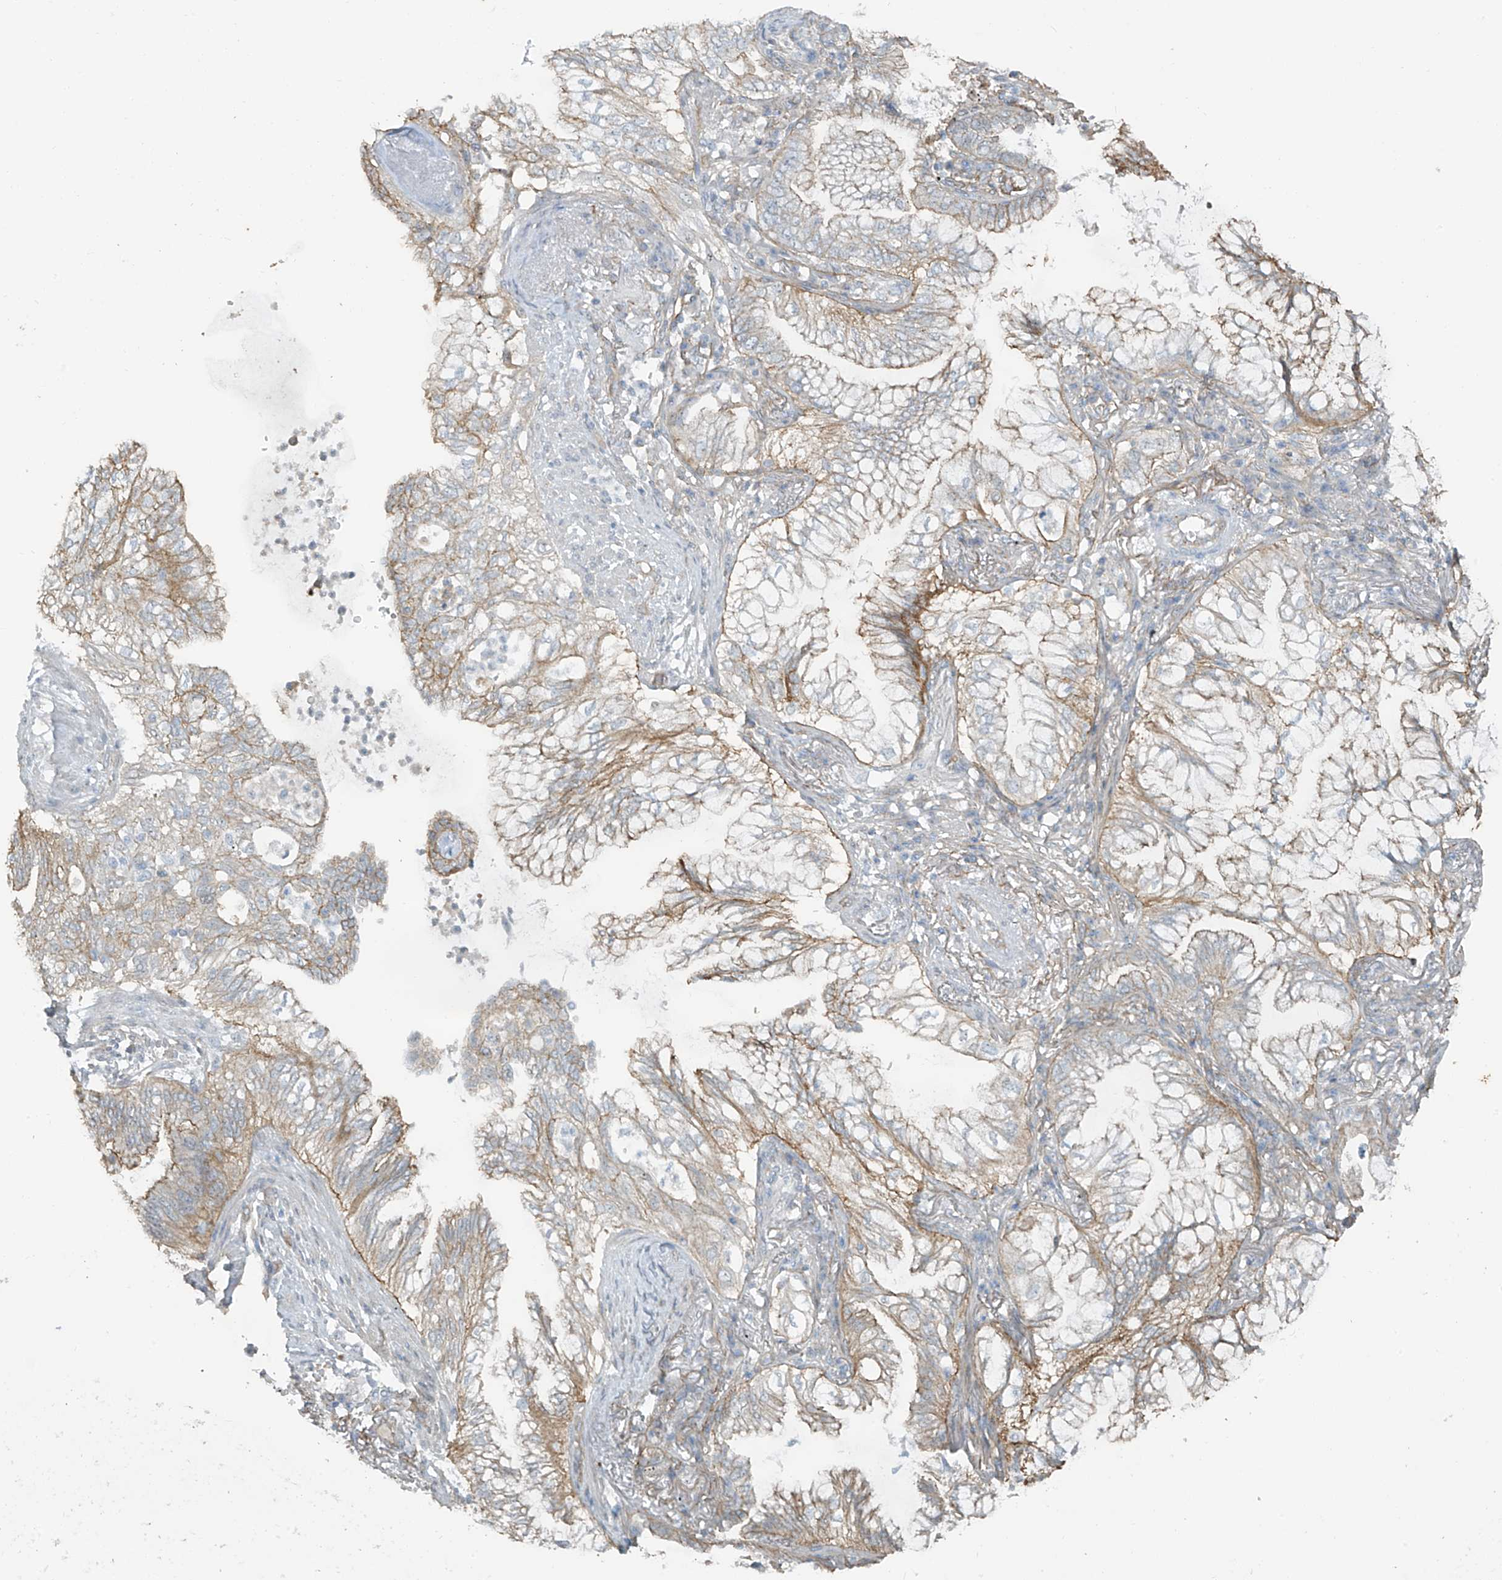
{"staining": {"intensity": "moderate", "quantity": "<25%", "location": "cytoplasmic/membranous"}, "tissue": "lung cancer", "cell_type": "Tumor cells", "image_type": "cancer", "snomed": [{"axis": "morphology", "description": "Adenocarcinoma, NOS"}, {"axis": "topography", "description": "Lung"}], "caption": "Immunohistochemical staining of lung cancer displays low levels of moderate cytoplasmic/membranous positivity in approximately <25% of tumor cells. The staining was performed using DAB (3,3'-diaminobenzidine), with brown indicating positive protein expression. Nuclei are stained blue with hematoxylin.", "gene": "TUBE1", "patient": {"sex": "female", "age": 70}}